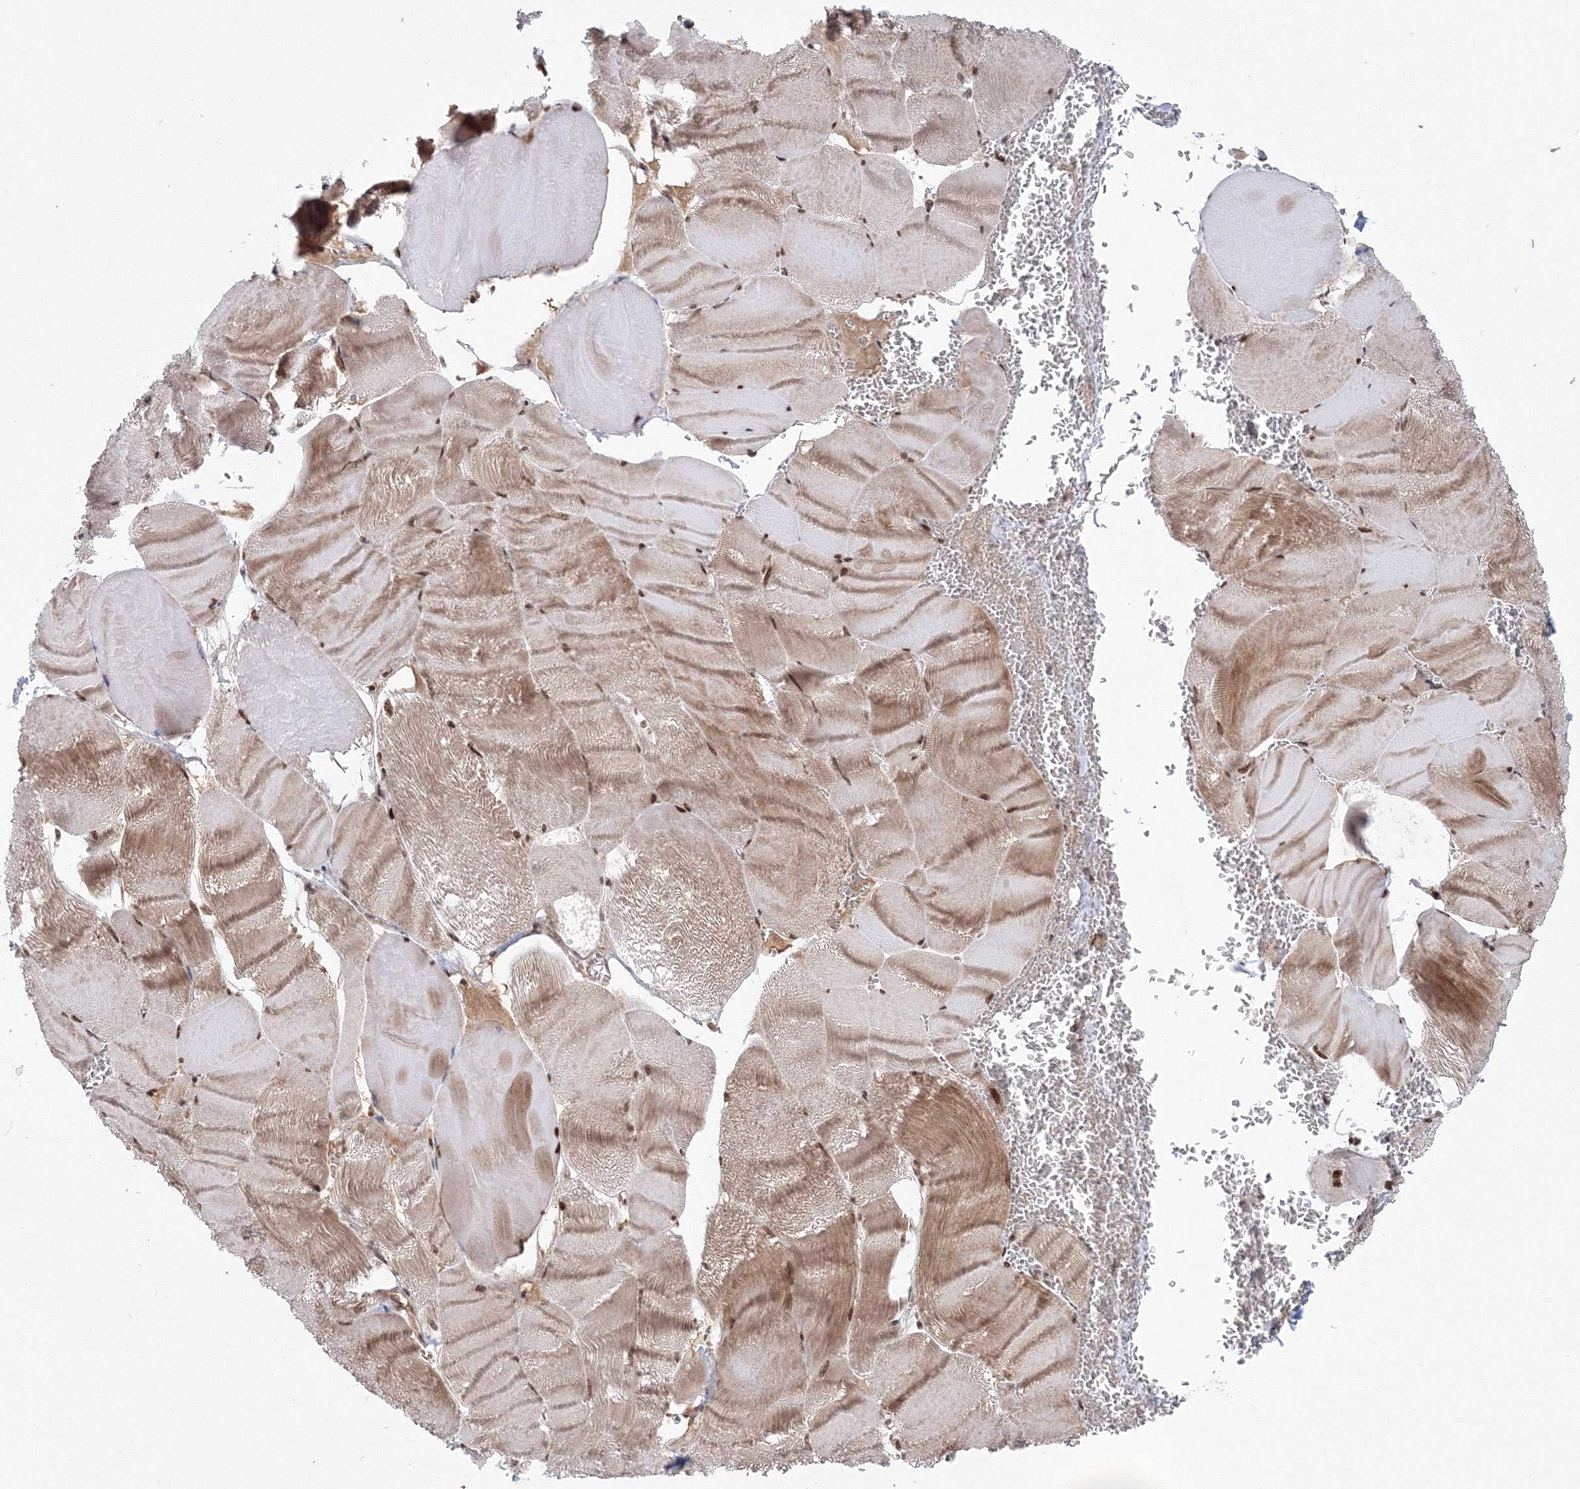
{"staining": {"intensity": "moderate", "quantity": ">75%", "location": "cytoplasmic/membranous,nuclear"}, "tissue": "skeletal muscle", "cell_type": "Myocytes", "image_type": "normal", "snomed": [{"axis": "morphology", "description": "Normal tissue, NOS"}, {"axis": "morphology", "description": "Basal cell carcinoma"}, {"axis": "topography", "description": "Skeletal muscle"}], "caption": "Brown immunohistochemical staining in normal human skeletal muscle shows moderate cytoplasmic/membranous,nuclear staining in approximately >75% of myocytes.", "gene": "NOA1", "patient": {"sex": "female", "age": 64}}